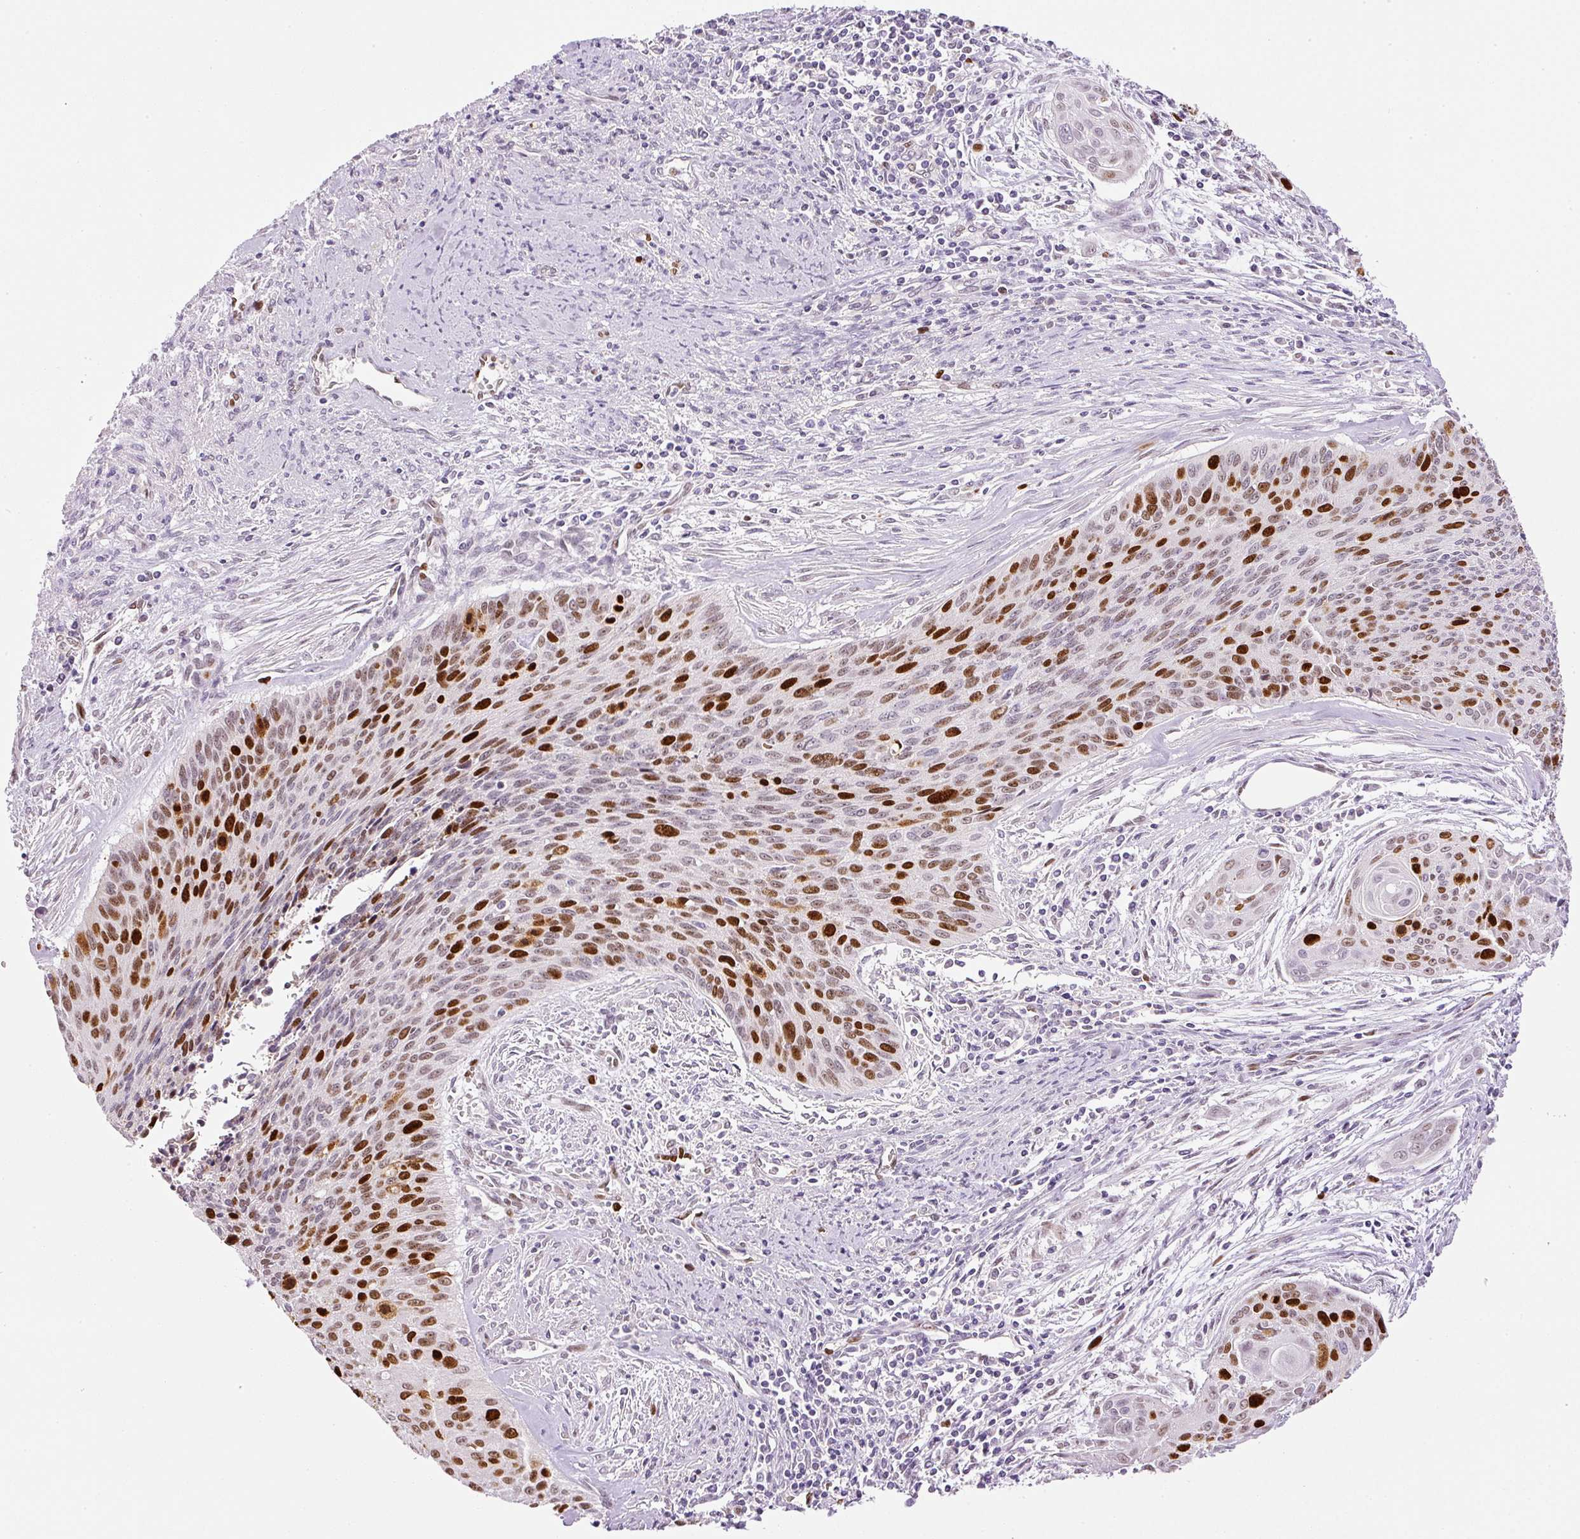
{"staining": {"intensity": "strong", "quantity": "25%-75%", "location": "nuclear"}, "tissue": "cervical cancer", "cell_type": "Tumor cells", "image_type": "cancer", "snomed": [{"axis": "morphology", "description": "Squamous cell carcinoma, NOS"}, {"axis": "topography", "description": "Cervix"}], "caption": "Immunohistochemistry (IHC) of cervical cancer (squamous cell carcinoma) shows high levels of strong nuclear positivity in approximately 25%-75% of tumor cells.", "gene": "KPNA2", "patient": {"sex": "female", "age": 55}}